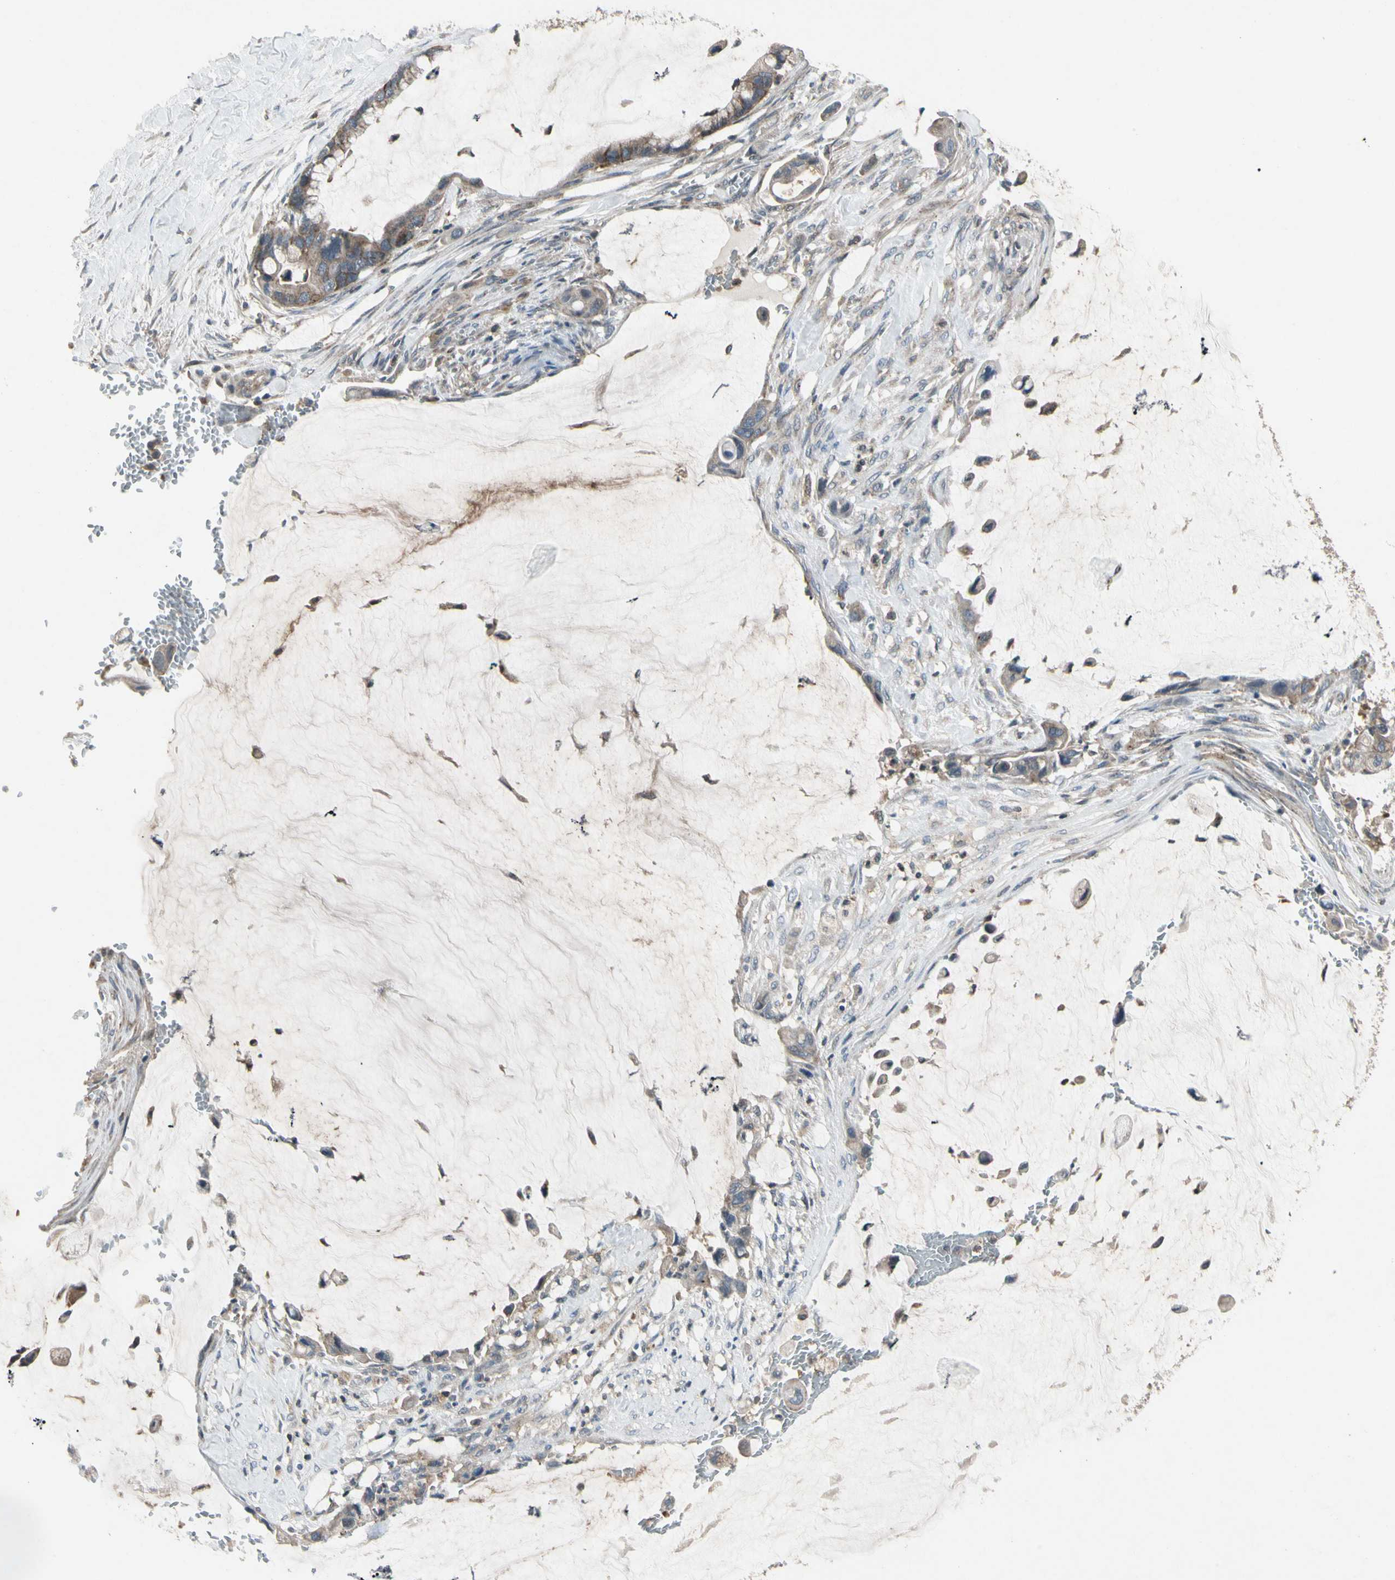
{"staining": {"intensity": "moderate", "quantity": ">75%", "location": "cytoplasmic/membranous"}, "tissue": "pancreatic cancer", "cell_type": "Tumor cells", "image_type": "cancer", "snomed": [{"axis": "morphology", "description": "Adenocarcinoma, NOS"}, {"axis": "topography", "description": "Pancreas"}], "caption": "High-power microscopy captured an IHC micrograph of pancreatic cancer (adenocarcinoma), revealing moderate cytoplasmic/membranous positivity in about >75% of tumor cells.", "gene": "NMI", "patient": {"sex": "male", "age": 41}}